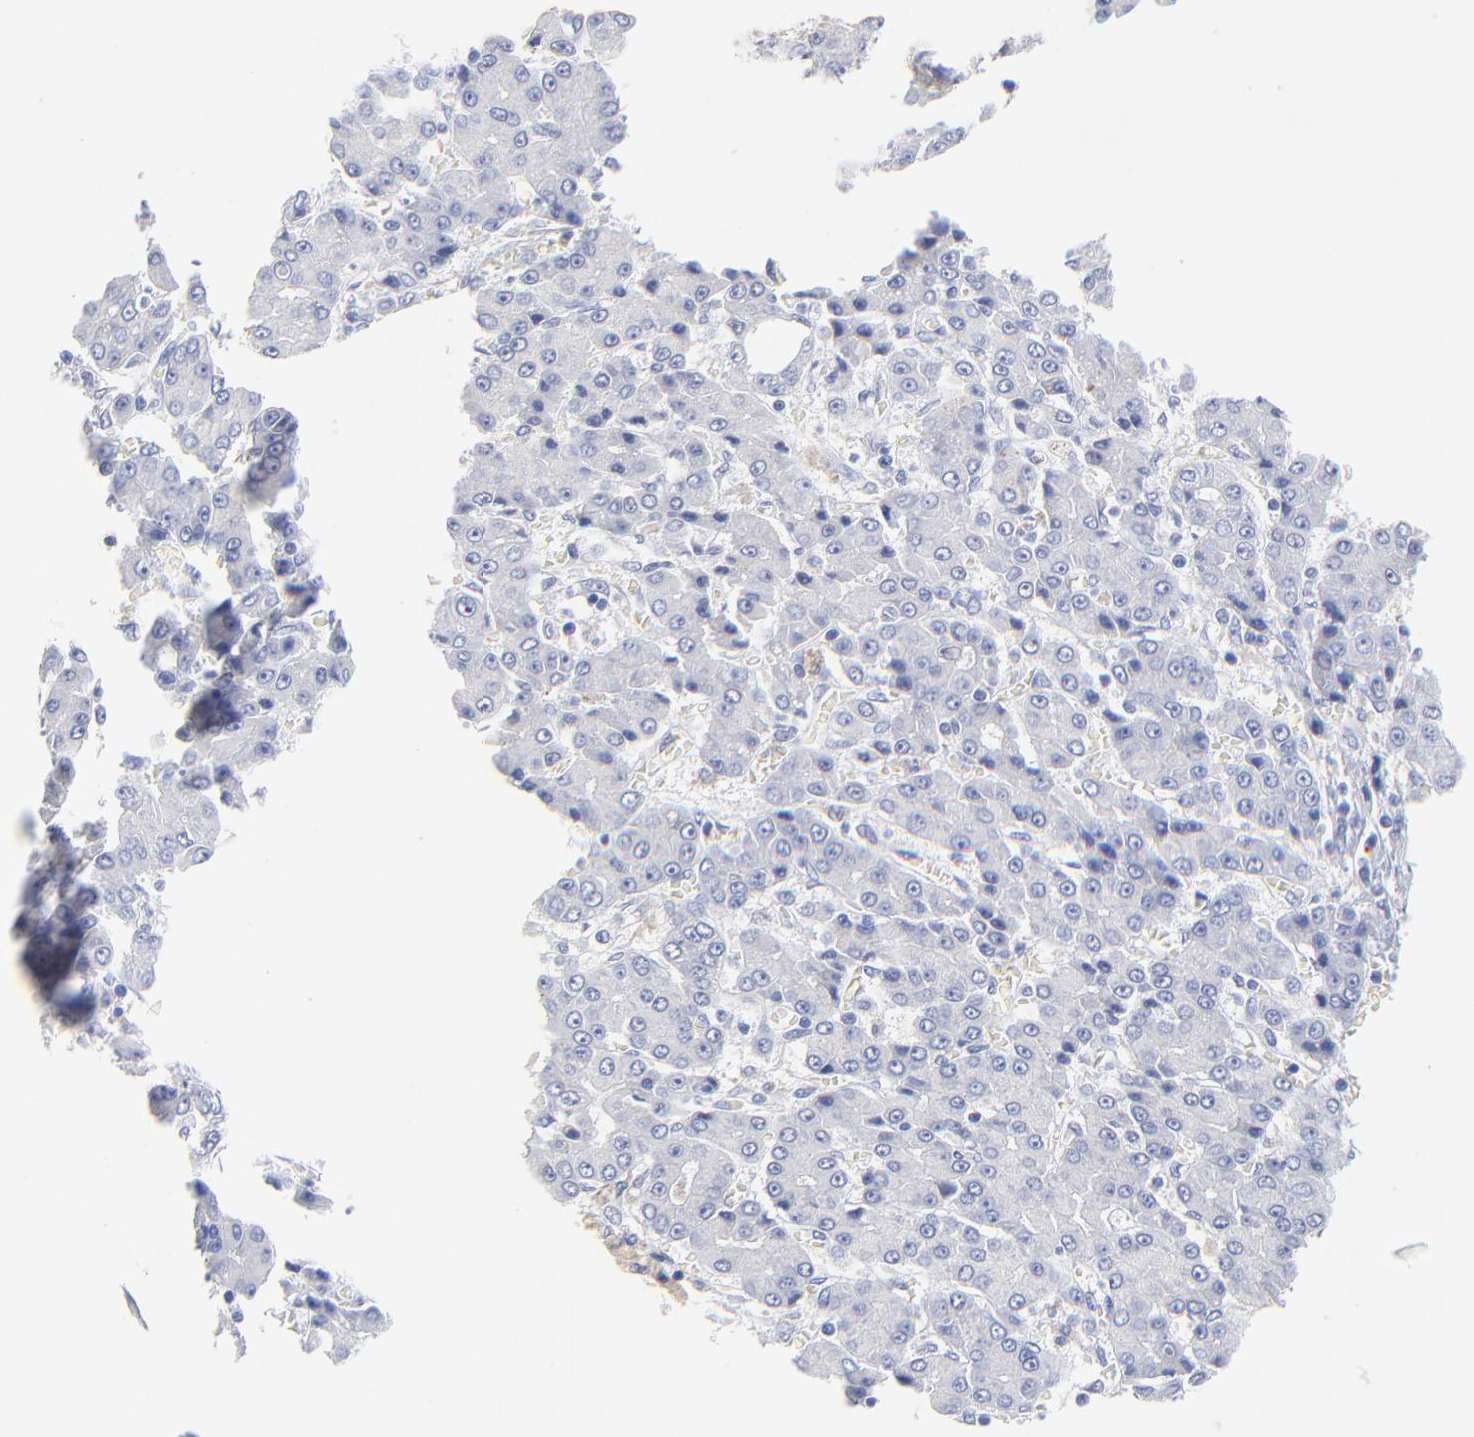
{"staining": {"intensity": "negative", "quantity": "none", "location": "none"}, "tissue": "liver cancer", "cell_type": "Tumor cells", "image_type": "cancer", "snomed": [{"axis": "morphology", "description": "Carcinoma, Hepatocellular, NOS"}, {"axis": "topography", "description": "Liver"}], "caption": "Tumor cells are negative for brown protein staining in liver cancer (hepatocellular carcinoma). (DAB immunohistochemistry visualized using brightfield microscopy, high magnification).", "gene": "SULT4A1", "patient": {"sex": "male", "age": 69}}